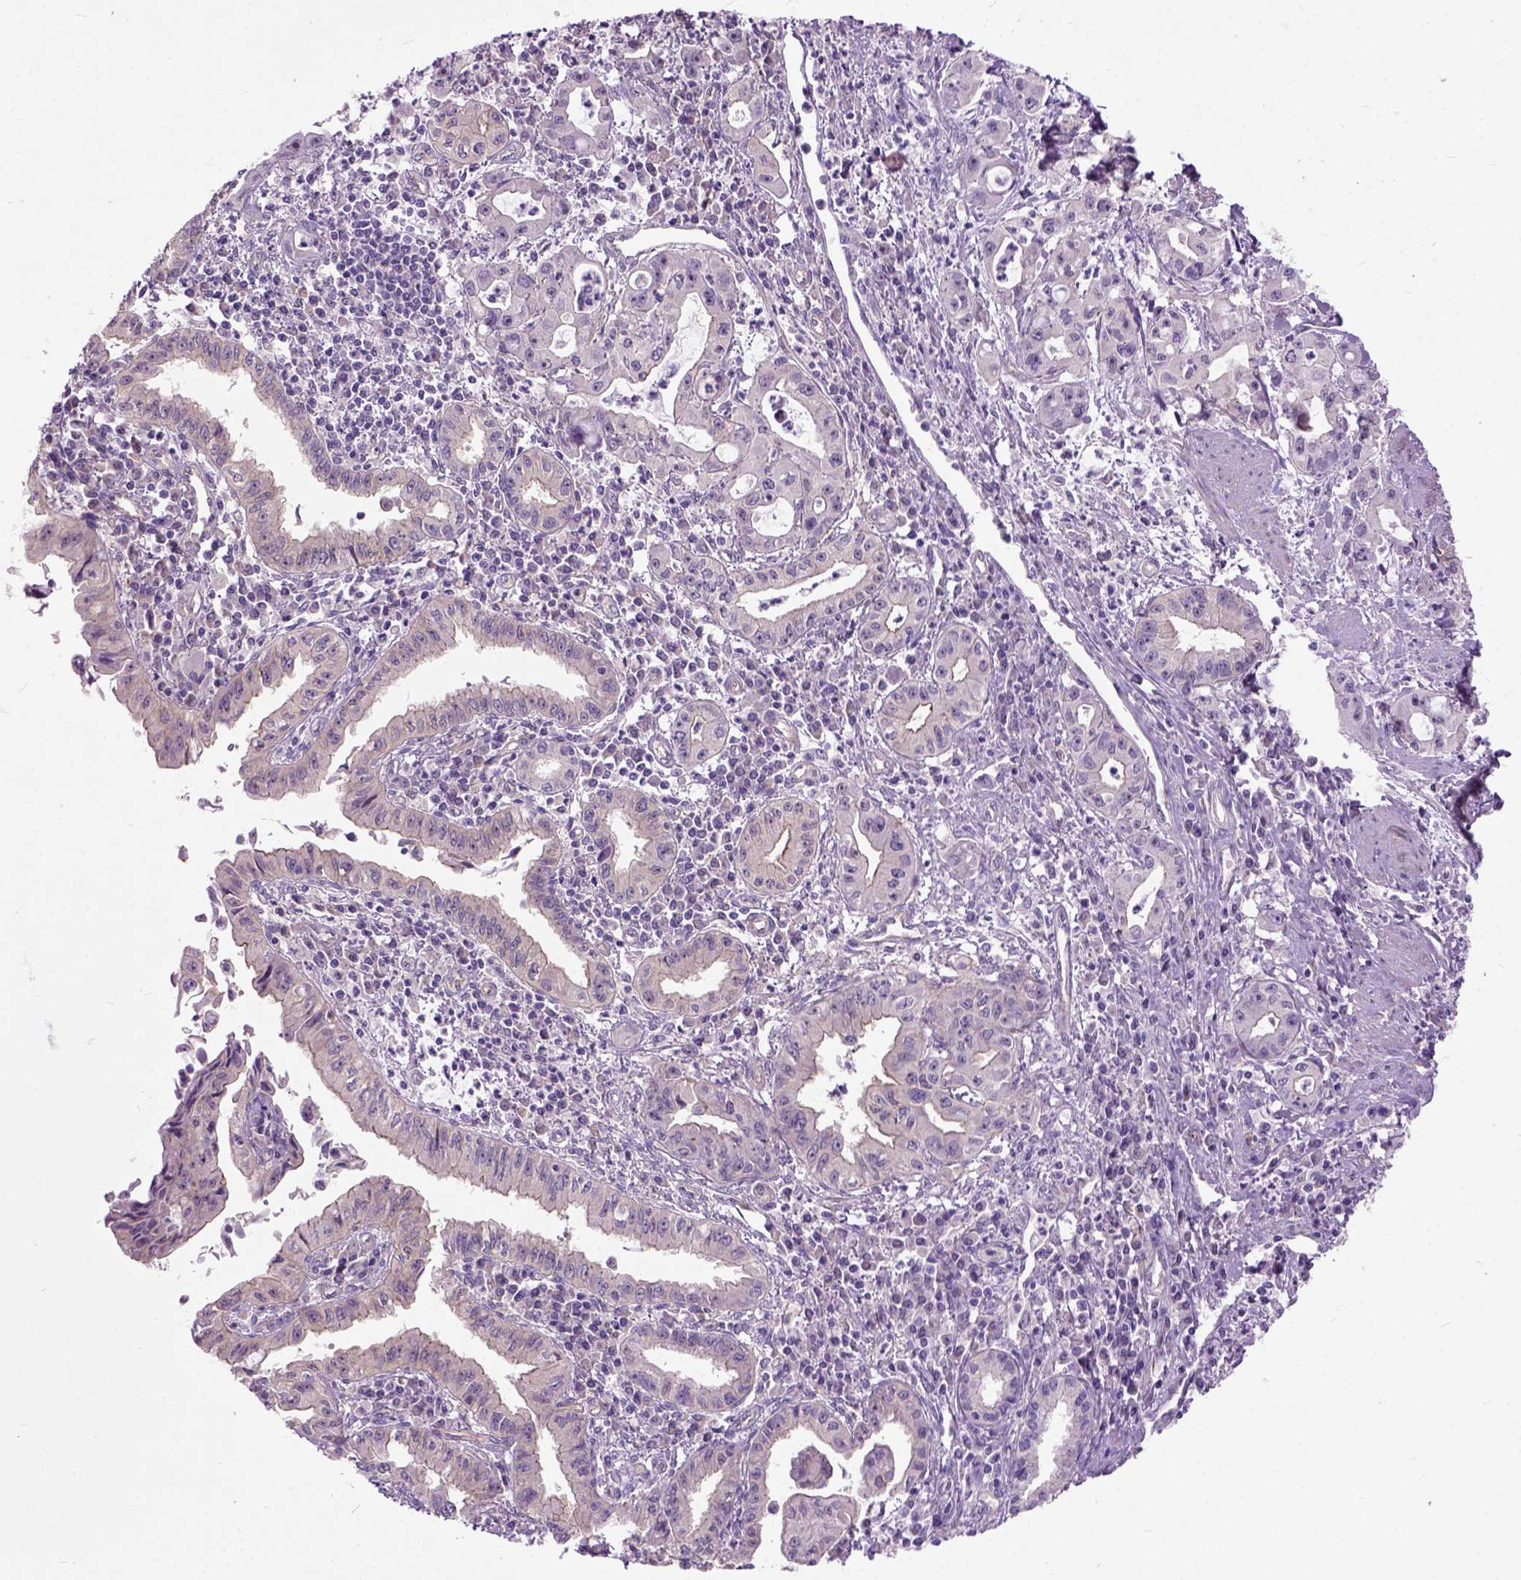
{"staining": {"intensity": "negative", "quantity": "none", "location": "none"}, "tissue": "pancreatic cancer", "cell_type": "Tumor cells", "image_type": "cancer", "snomed": [{"axis": "morphology", "description": "Adenocarcinoma, NOS"}, {"axis": "topography", "description": "Pancreas"}], "caption": "Tumor cells are negative for protein expression in human pancreatic adenocarcinoma.", "gene": "MAPT", "patient": {"sex": "male", "age": 72}}